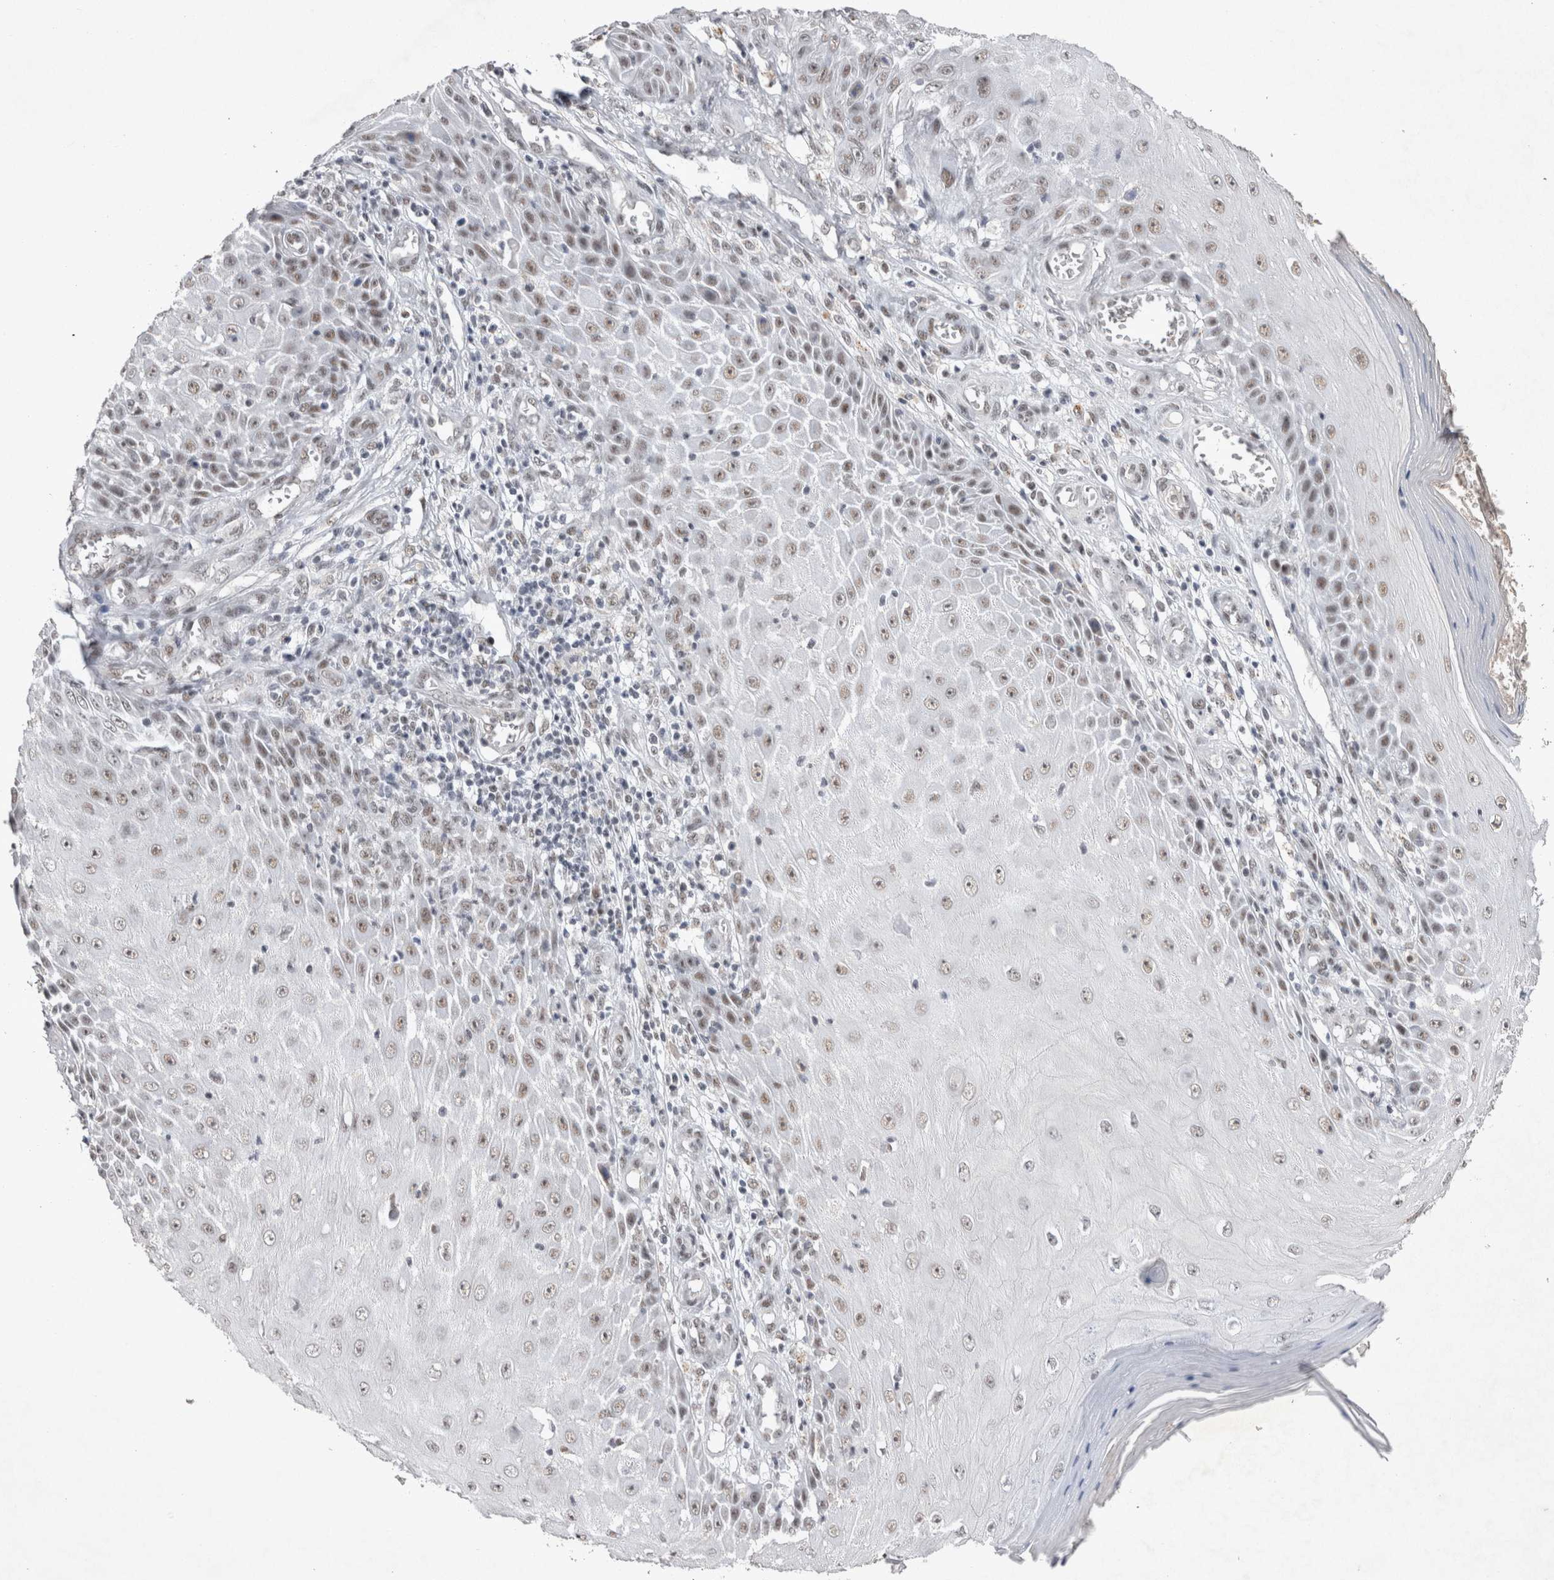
{"staining": {"intensity": "weak", "quantity": "25%-75%", "location": "nuclear"}, "tissue": "skin cancer", "cell_type": "Tumor cells", "image_type": "cancer", "snomed": [{"axis": "morphology", "description": "Squamous cell carcinoma, NOS"}, {"axis": "topography", "description": "Skin"}], "caption": "Squamous cell carcinoma (skin) tissue demonstrates weak nuclear positivity in approximately 25%-75% of tumor cells, visualized by immunohistochemistry. (DAB (3,3'-diaminobenzidine) IHC, brown staining for protein, blue staining for nuclei).", "gene": "RBM6", "patient": {"sex": "female", "age": 73}}